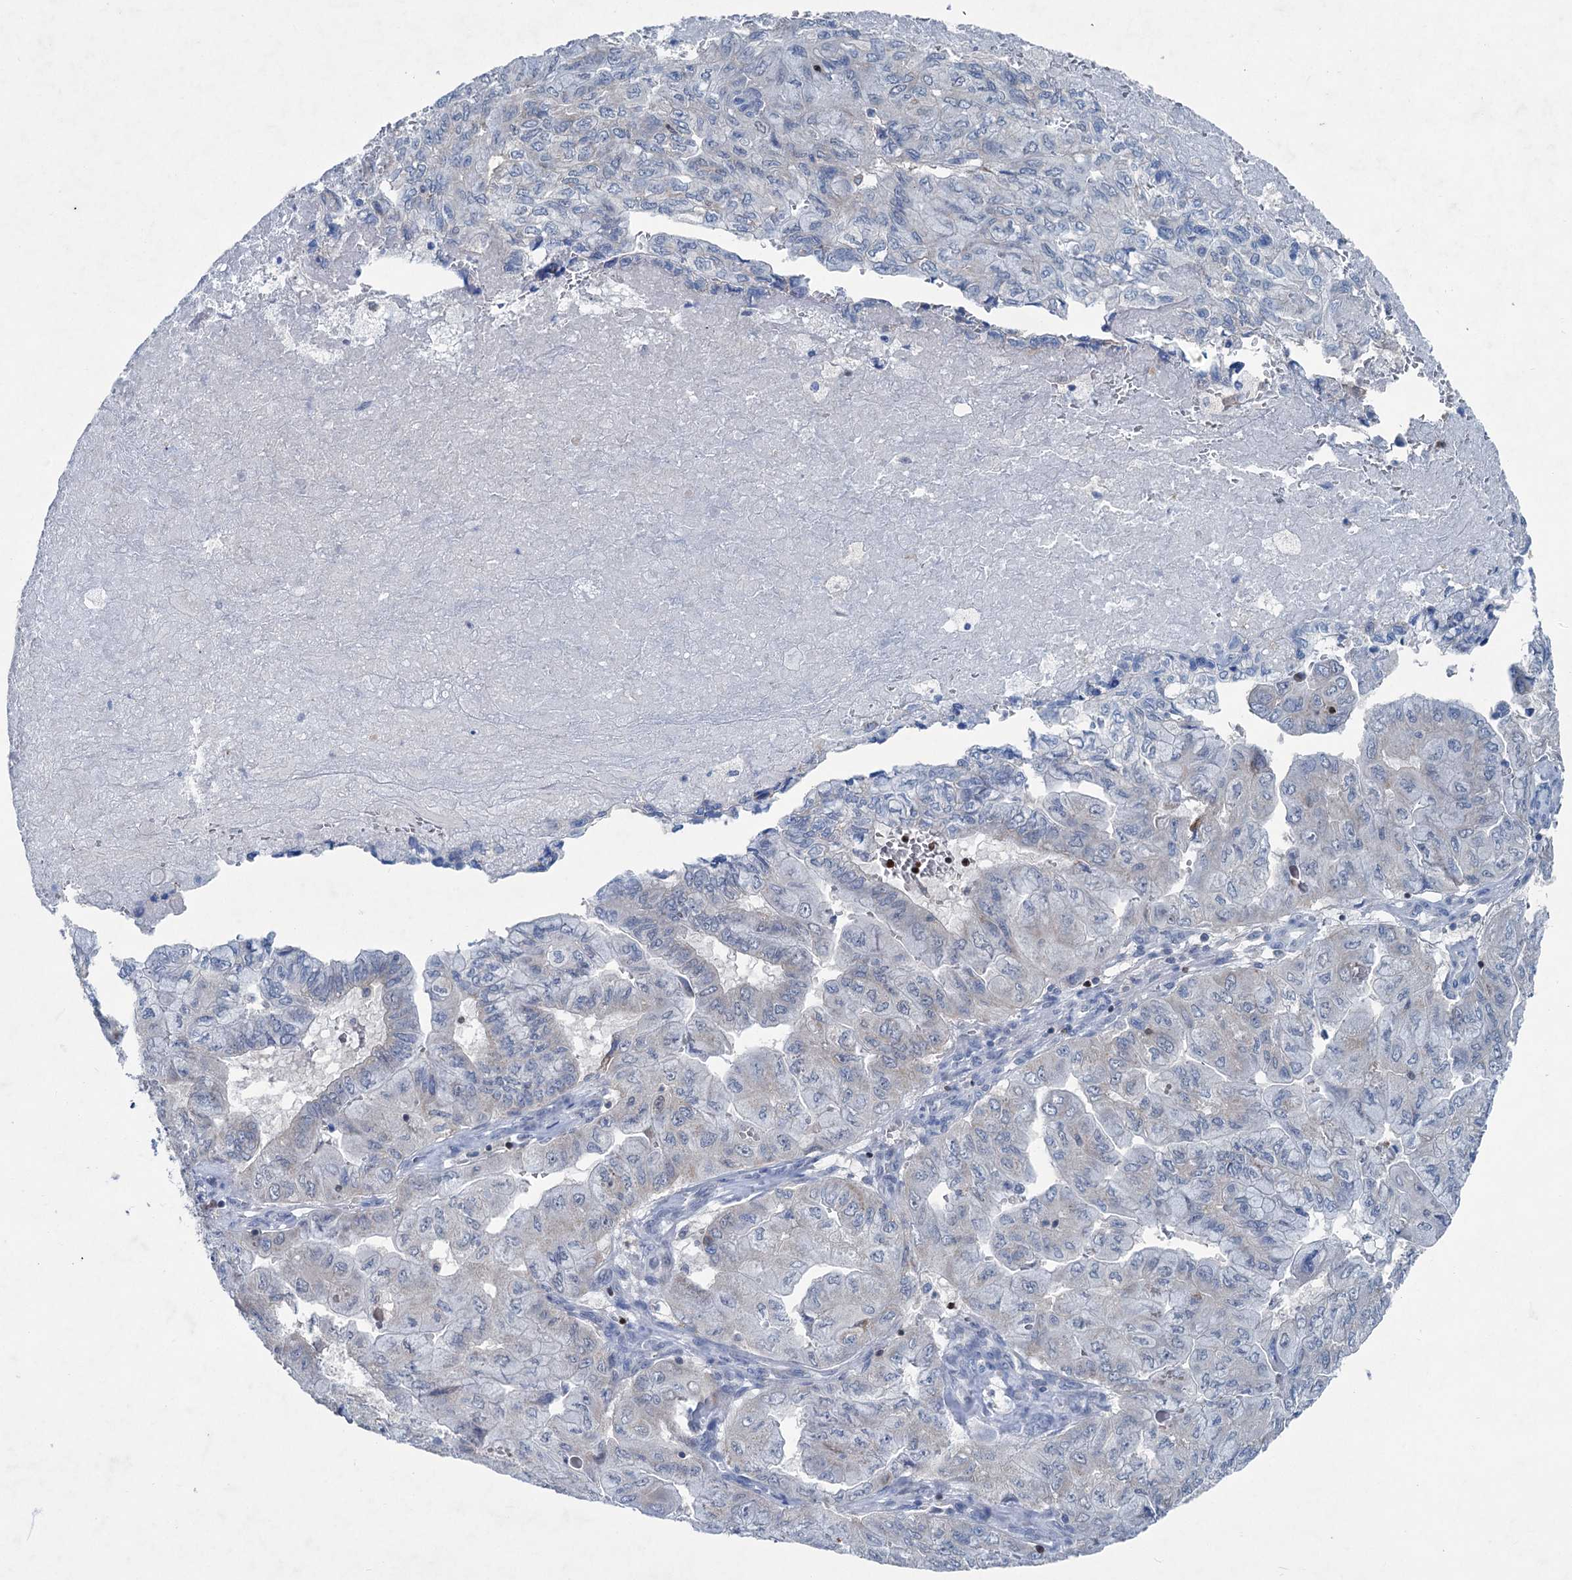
{"staining": {"intensity": "negative", "quantity": "none", "location": "none"}, "tissue": "pancreatic cancer", "cell_type": "Tumor cells", "image_type": "cancer", "snomed": [{"axis": "morphology", "description": "Adenocarcinoma, NOS"}, {"axis": "topography", "description": "Pancreas"}], "caption": "The immunohistochemistry histopathology image has no significant positivity in tumor cells of pancreatic cancer (adenocarcinoma) tissue.", "gene": "ELP4", "patient": {"sex": "male", "age": 51}}